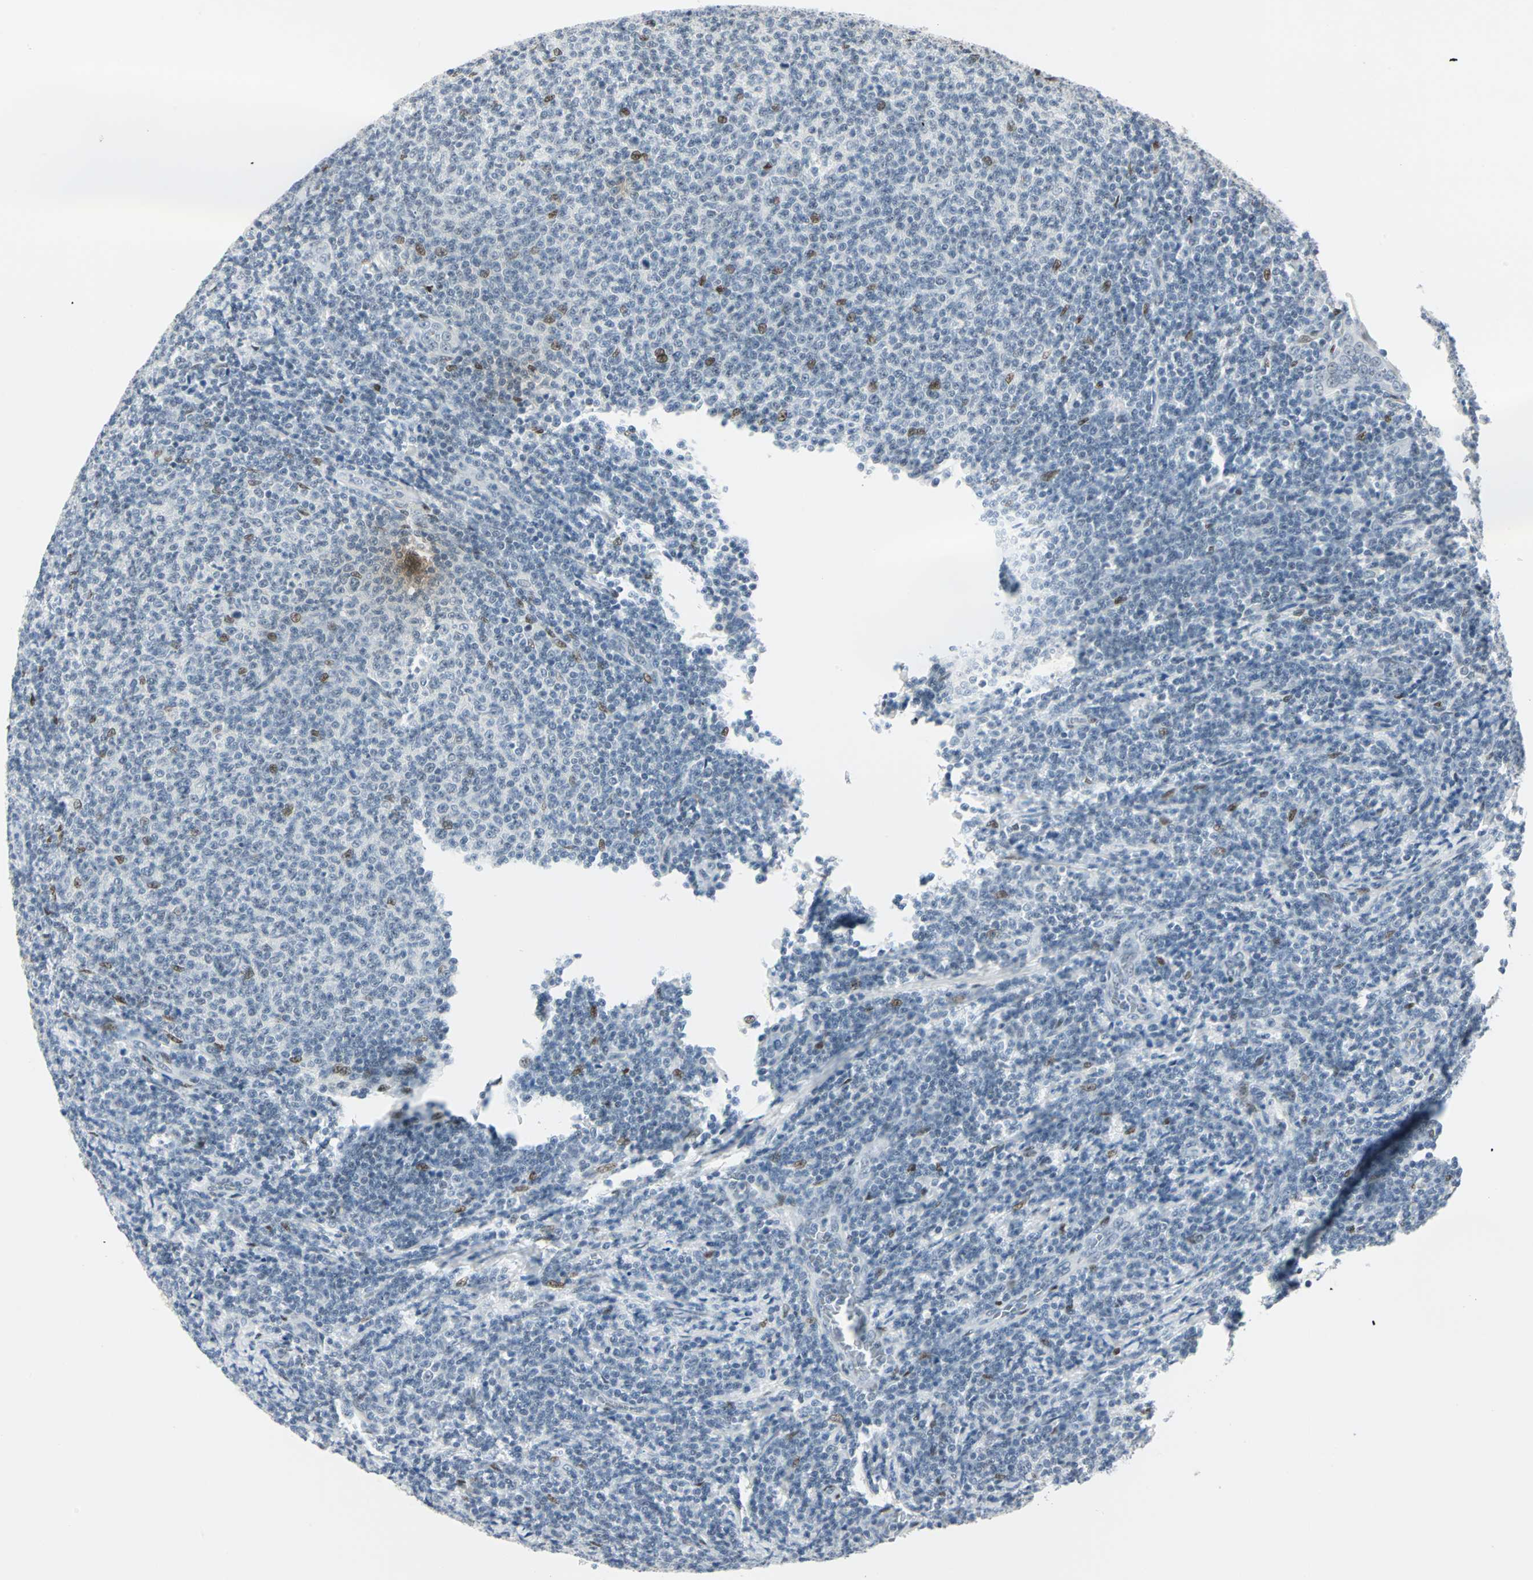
{"staining": {"intensity": "moderate", "quantity": "<25%", "location": "nuclear"}, "tissue": "lymphoma", "cell_type": "Tumor cells", "image_type": "cancer", "snomed": [{"axis": "morphology", "description": "Malignant lymphoma, non-Hodgkin's type, Low grade"}, {"axis": "topography", "description": "Lymph node"}], "caption": "Protein analysis of low-grade malignant lymphoma, non-Hodgkin's type tissue demonstrates moderate nuclear expression in approximately <25% of tumor cells. The protein of interest is shown in brown color, while the nuclei are stained blue.", "gene": "MEIS2", "patient": {"sex": "male", "age": 66}}